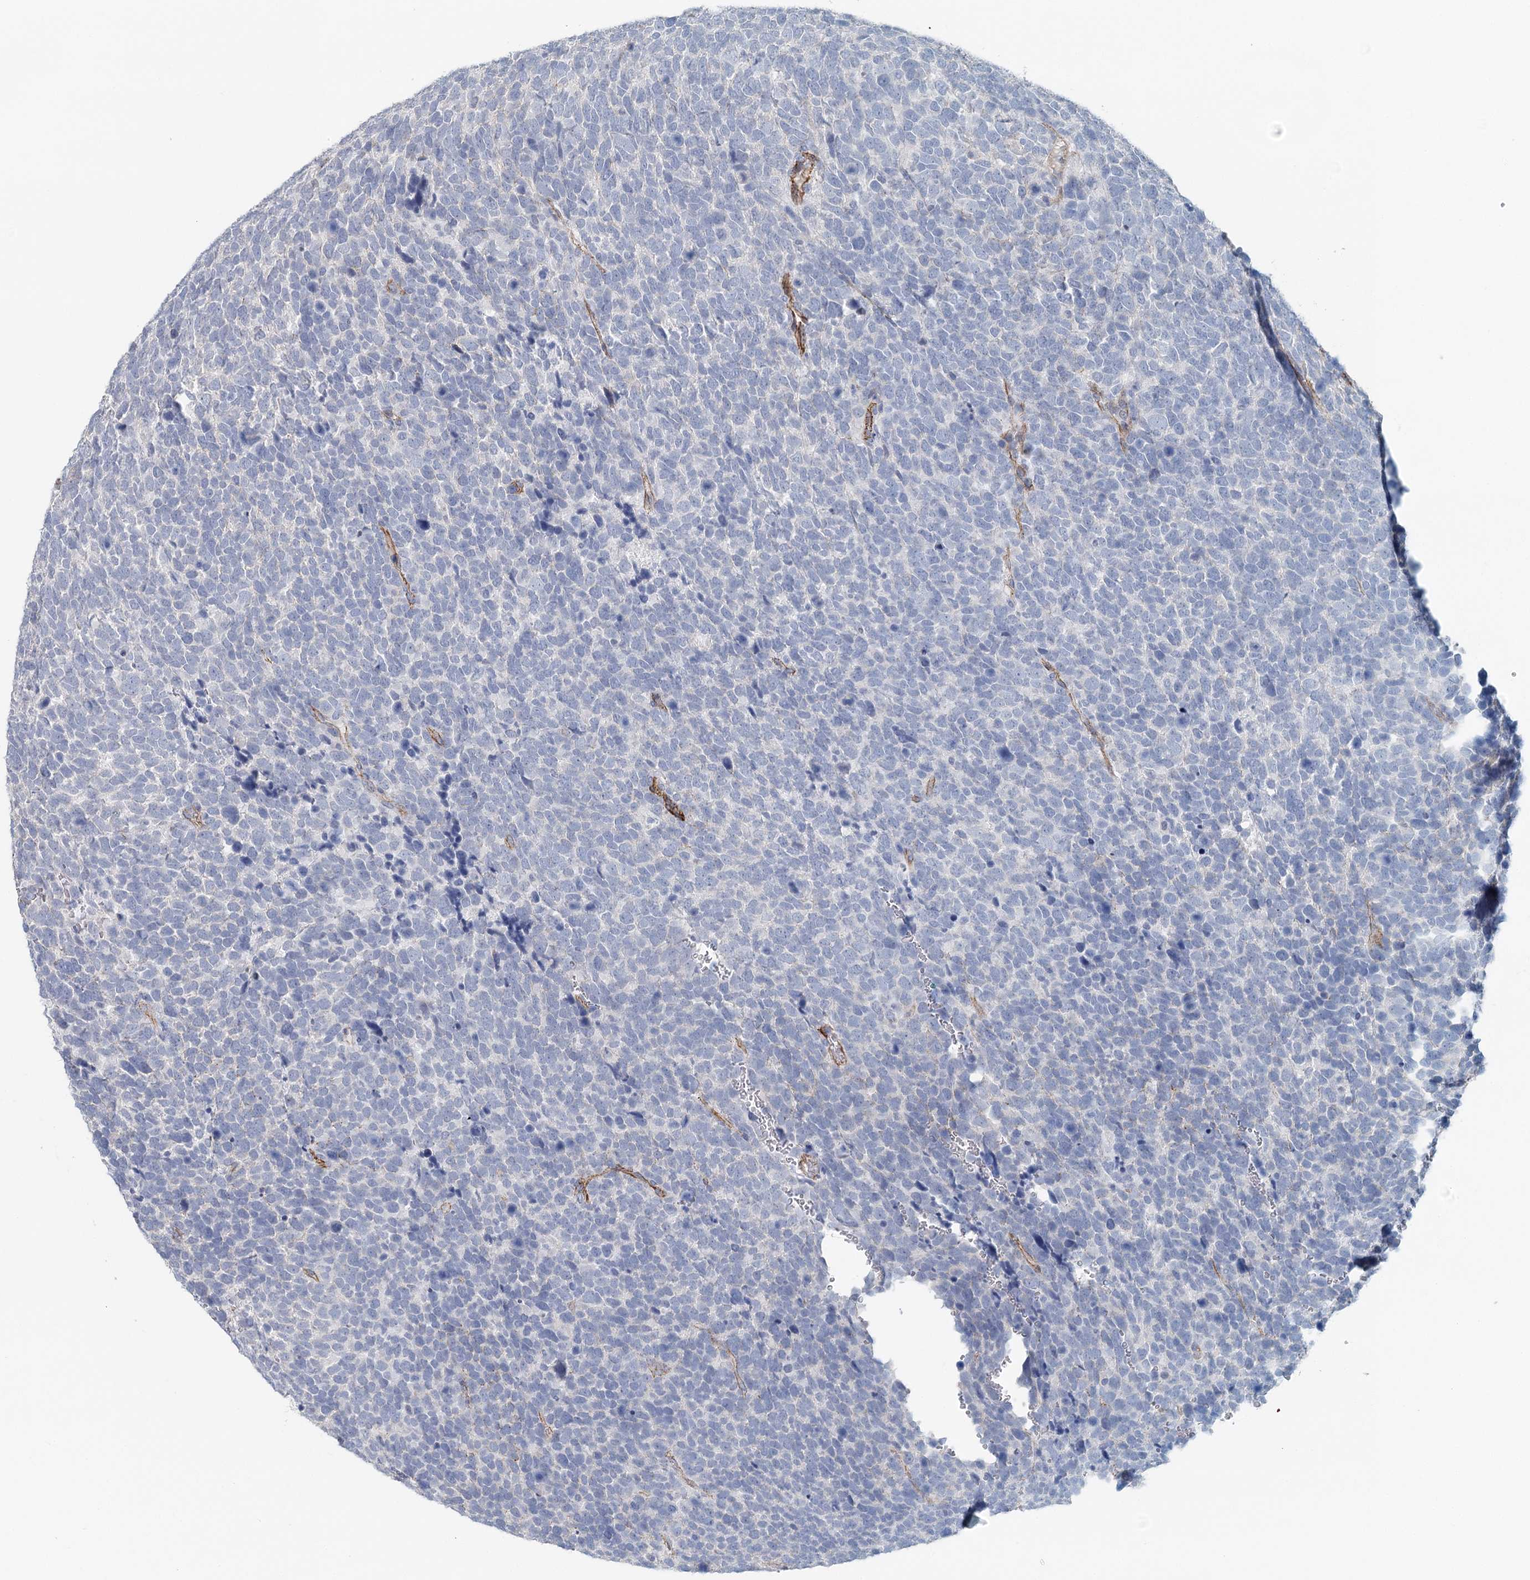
{"staining": {"intensity": "negative", "quantity": "none", "location": "none"}, "tissue": "urothelial cancer", "cell_type": "Tumor cells", "image_type": "cancer", "snomed": [{"axis": "morphology", "description": "Urothelial carcinoma, High grade"}, {"axis": "topography", "description": "Urinary bladder"}], "caption": "The photomicrograph displays no staining of tumor cells in urothelial cancer.", "gene": "SYNPO", "patient": {"sex": "female", "age": 82}}